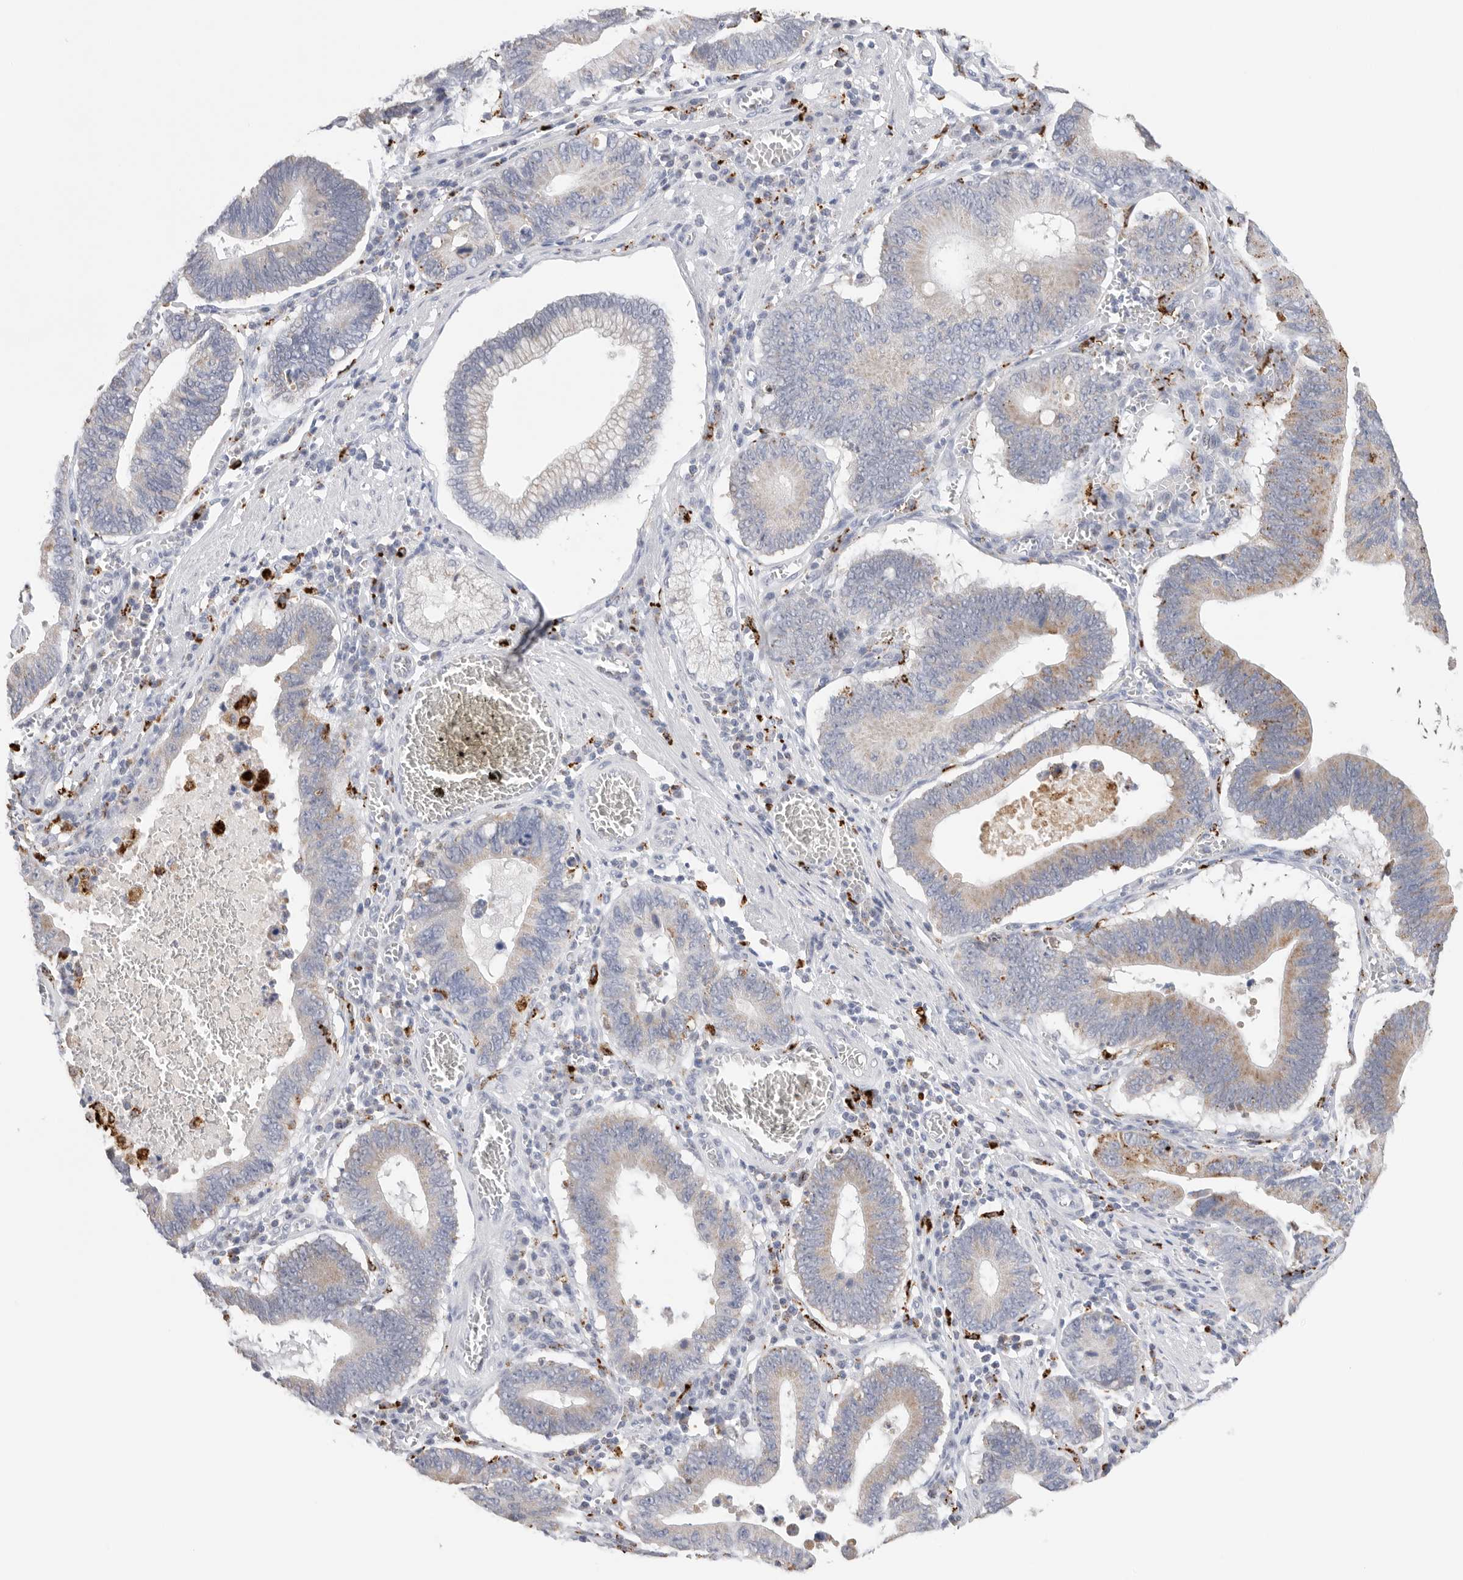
{"staining": {"intensity": "weak", "quantity": "25%-75%", "location": "cytoplasmic/membranous"}, "tissue": "stomach cancer", "cell_type": "Tumor cells", "image_type": "cancer", "snomed": [{"axis": "morphology", "description": "Adenocarcinoma, NOS"}, {"axis": "topography", "description": "Stomach"}, {"axis": "topography", "description": "Gastric cardia"}], "caption": "Stomach cancer (adenocarcinoma) stained with a protein marker displays weak staining in tumor cells.", "gene": "GGH", "patient": {"sex": "male", "age": 59}}